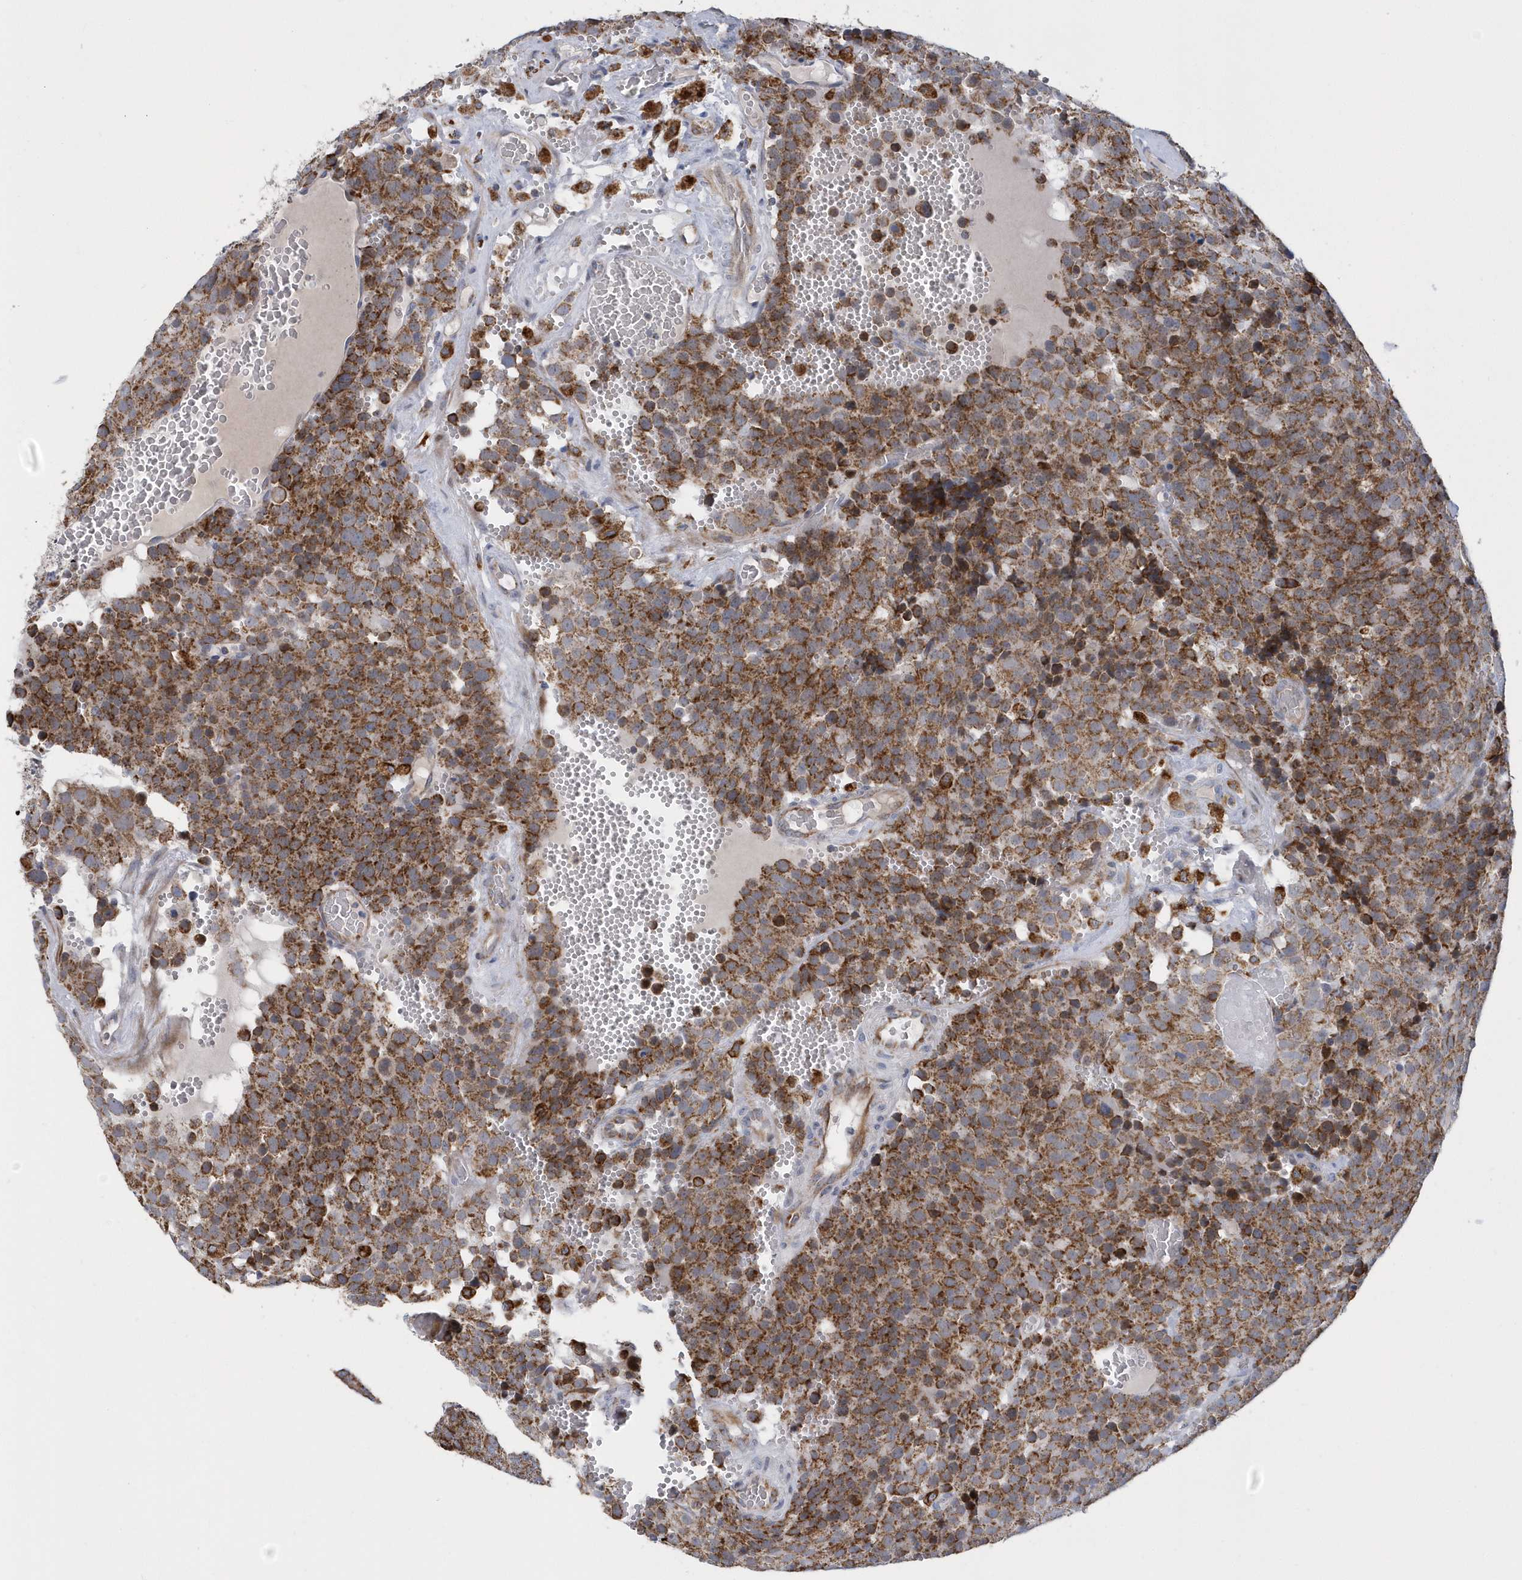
{"staining": {"intensity": "strong", "quantity": ">75%", "location": "cytoplasmic/membranous"}, "tissue": "testis cancer", "cell_type": "Tumor cells", "image_type": "cancer", "snomed": [{"axis": "morphology", "description": "Seminoma, NOS"}, {"axis": "topography", "description": "Testis"}], "caption": "IHC of human testis cancer (seminoma) demonstrates high levels of strong cytoplasmic/membranous positivity in approximately >75% of tumor cells.", "gene": "VWA5B2", "patient": {"sex": "male", "age": 71}}